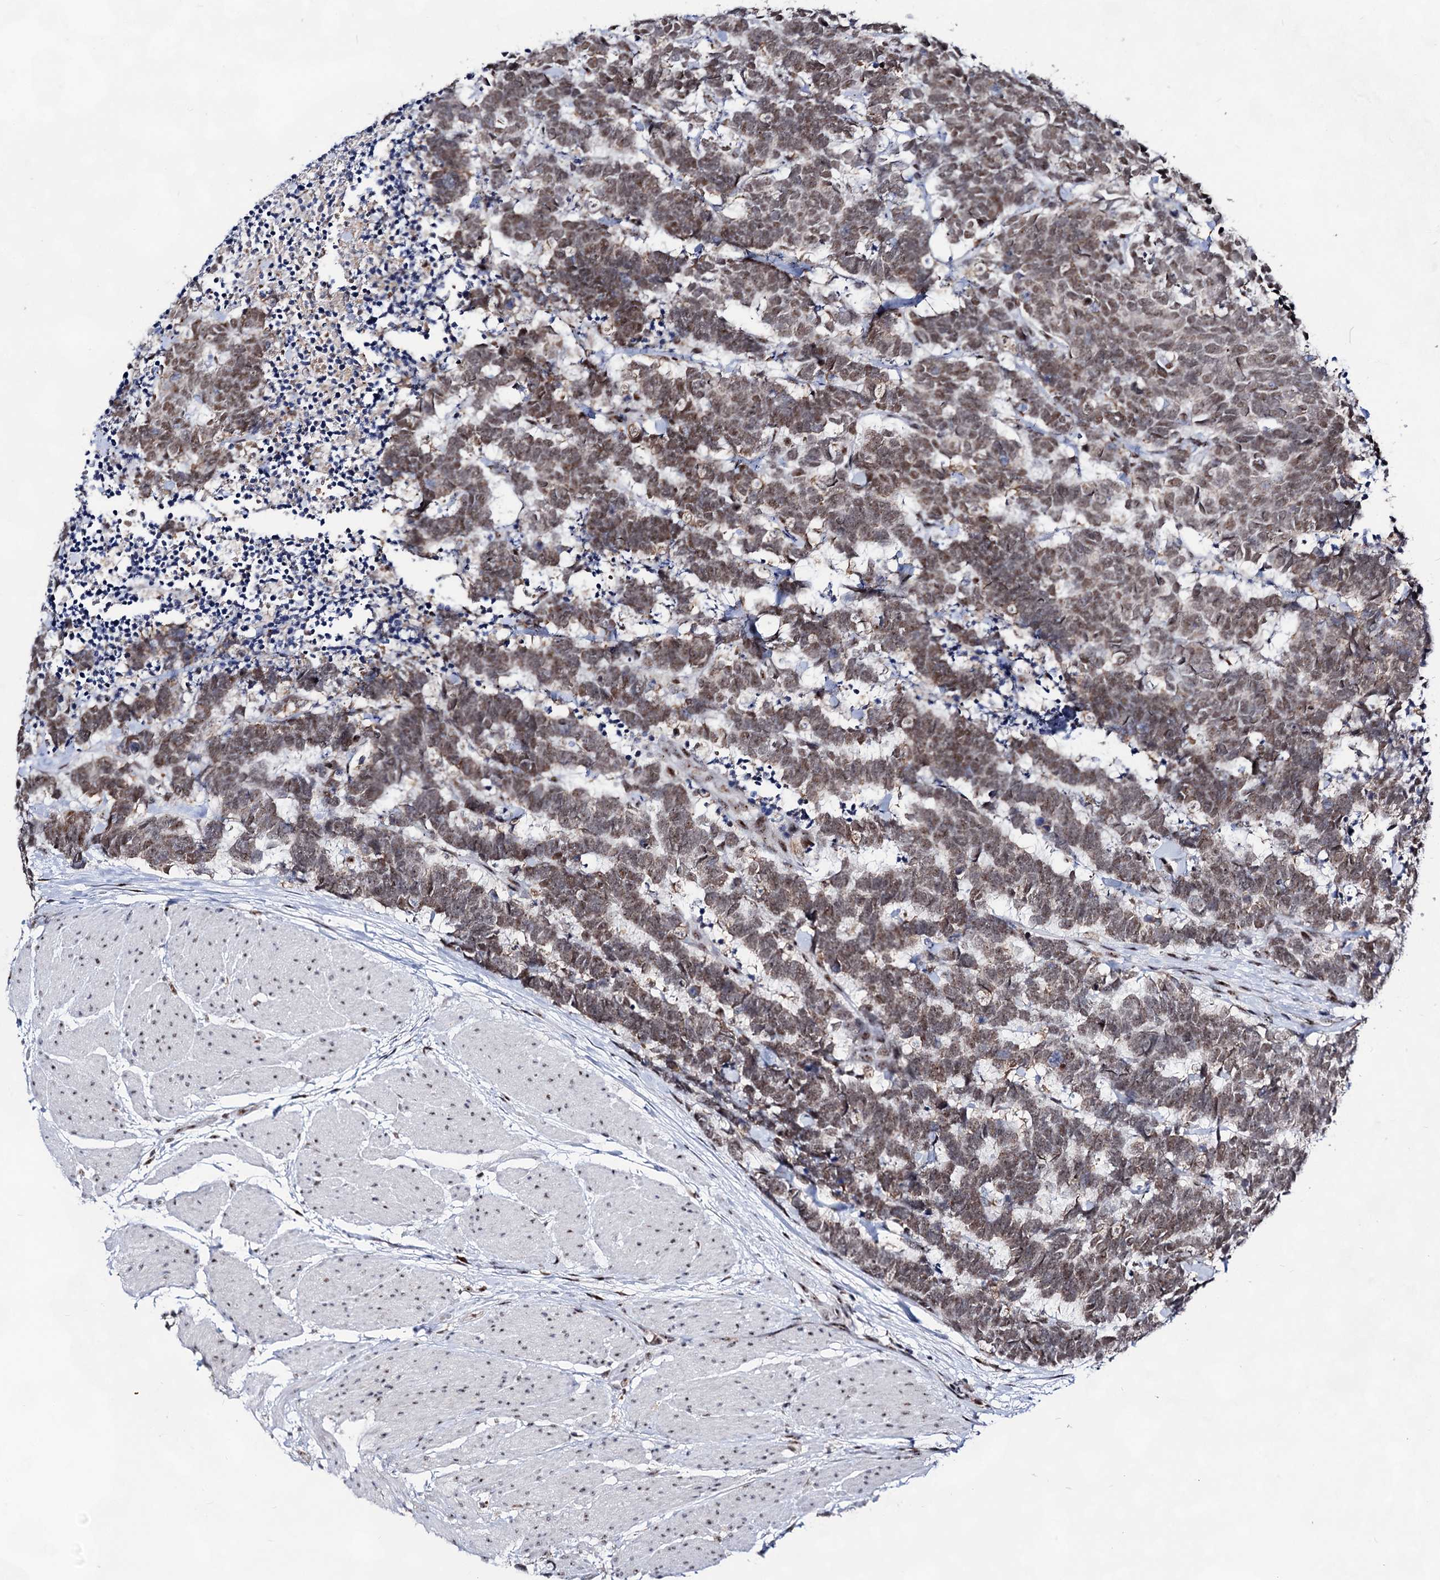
{"staining": {"intensity": "moderate", "quantity": ">75%", "location": "nuclear"}, "tissue": "carcinoid", "cell_type": "Tumor cells", "image_type": "cancer", "snomed": [{"axis": "morphology", "description": "Carcinoma, NOS"}, {"axis": "morphology", "description": "Carcinoid, malignant, NOS"}, {"axis": "topography", "description": "Urinary bladder"}], "caption": "IHC image of carcinoma stained for a protein (brown), which exhibits medium levels of moderate nuclear expression in about >75% of tumor cells.", "gene": "EXOSC10", "patient": {"sex": "male", "age": 57}}